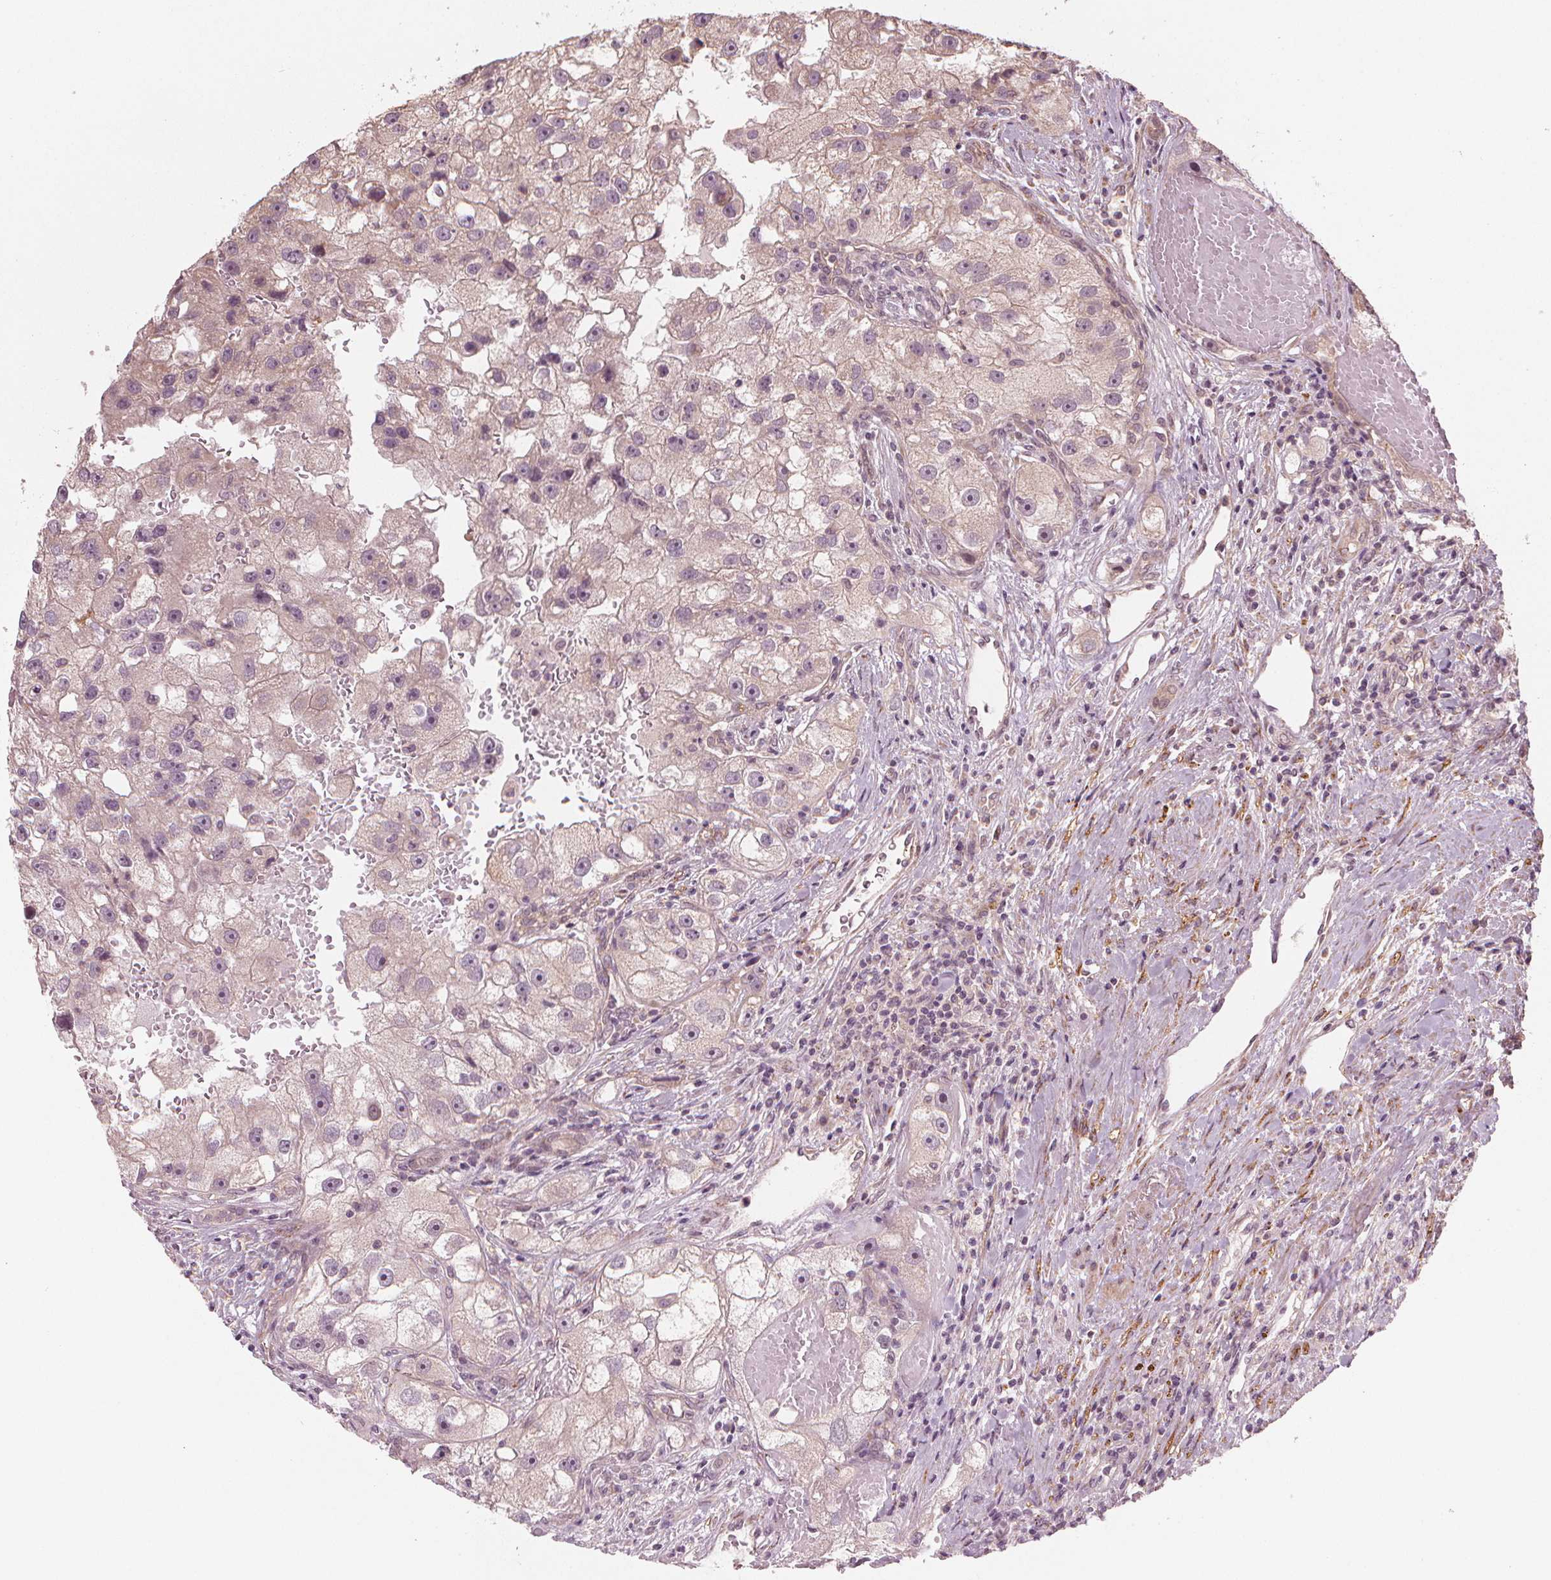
{"staining": {"intensity": "negative", "quantity": "none", "location": "none"}, "tissue": "renal cancer", "cell_type": "Tumor cells", "image_type": "cancer", "snomed": [{"axis": "morphology", "description": "Adenocarcinoma, NOS"}, {"axis": "topography", "description": "Kidney"}], "caption": "Human renal cancer (adenocarcinoma) stained for a protein using IHC exhibits no staining in tumor cells.", "gene": "CLBA1", "patient": {"sex": "male", "age": 63}}